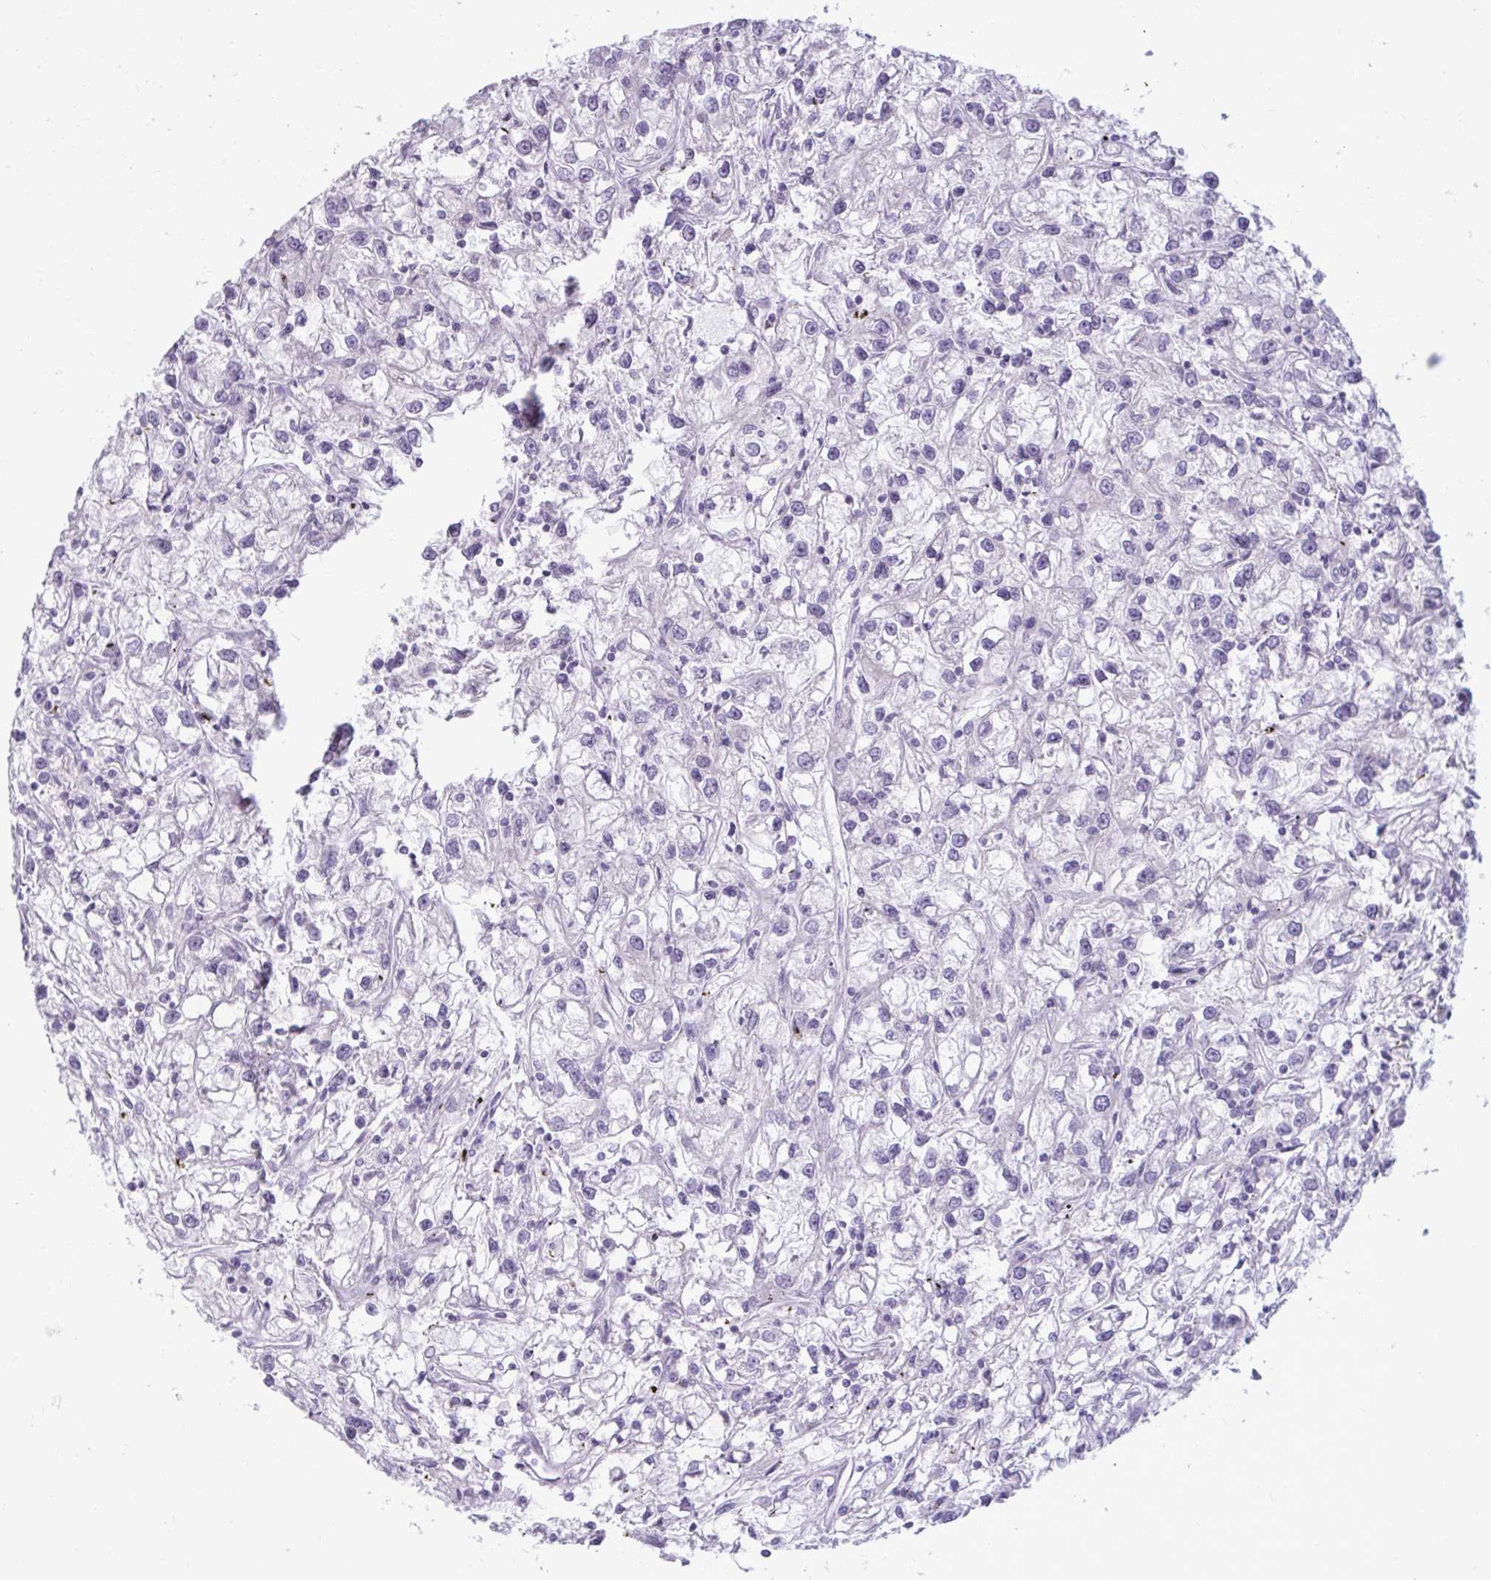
{"staining": {"intensity": "negative", "quantity": "none", "location": "none"}, "tissue": "renal cancer", "cell_type": "Tumor cells", "image_type": "cancer", "snomed": [{"axis": "morphology", "description": "Adenocarcinoma, NOS"}, {"axis": "topography", "description": "Kidney"}], "caption": "Immunohistochemical staining of renal adenocarcinoma demonstrates no significant staining in tumor cells.", "gene": "MSMO1", "patient": {"sex": "female", "age": 59}}